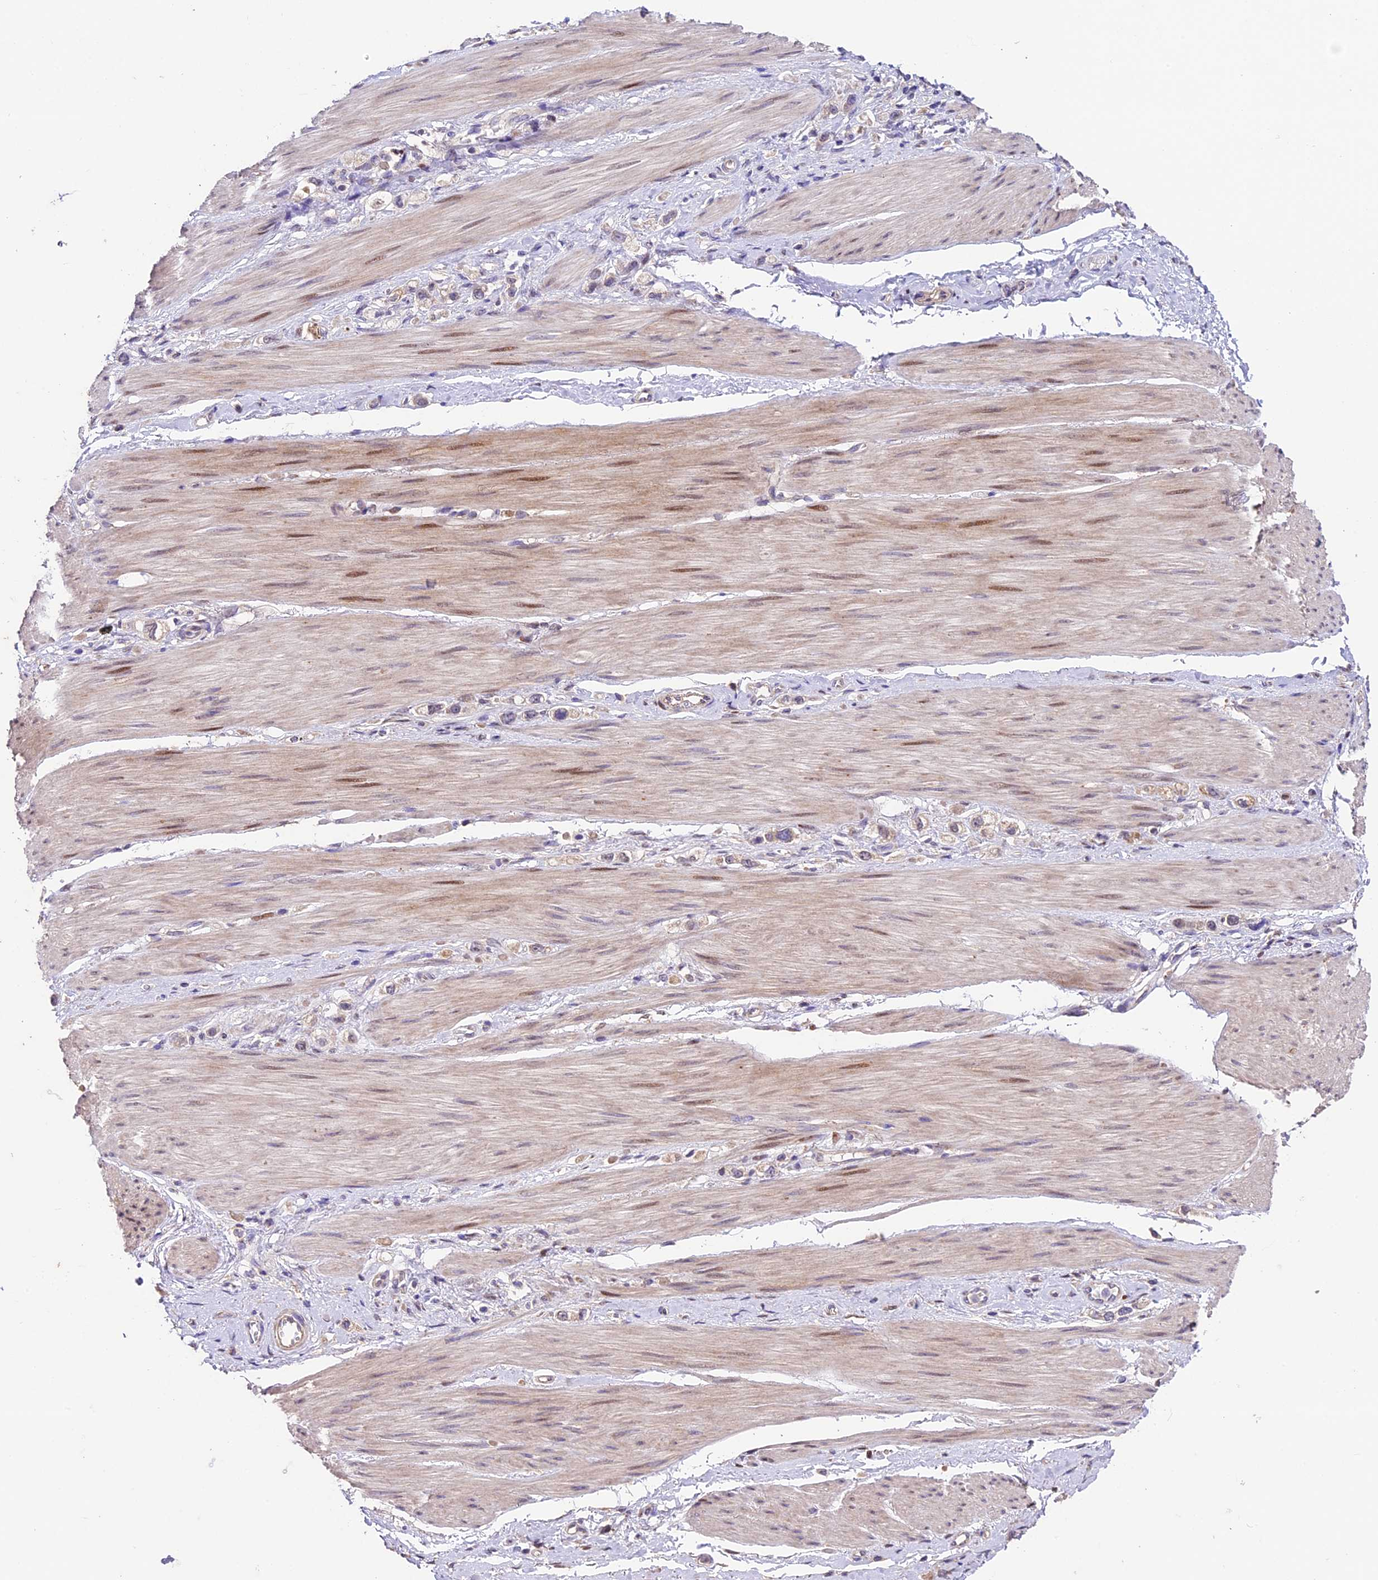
{"staining": {"intensity": "weak", "quantity": "25%-75%", "location": "cytoplasmic/membranous"}, "tissue": "stomach cancer", "cell_type": "Tumor cells", "image_type": "cancer", "snomed": [{"axis": "morphology", "description": "Adenocarcinoma, NOS"}, {"axis": "topography", "description": "Stomach"}], "caption": "Immunohistochemical staining of stomach cancer (adenocarcinoma) shows low levels of weak cytoplasmic/membranous protein expression in approximately 25%-75% of tumor cells.", "gene": "SBNO2", "patient": {"sex": "female", "age": 65}}